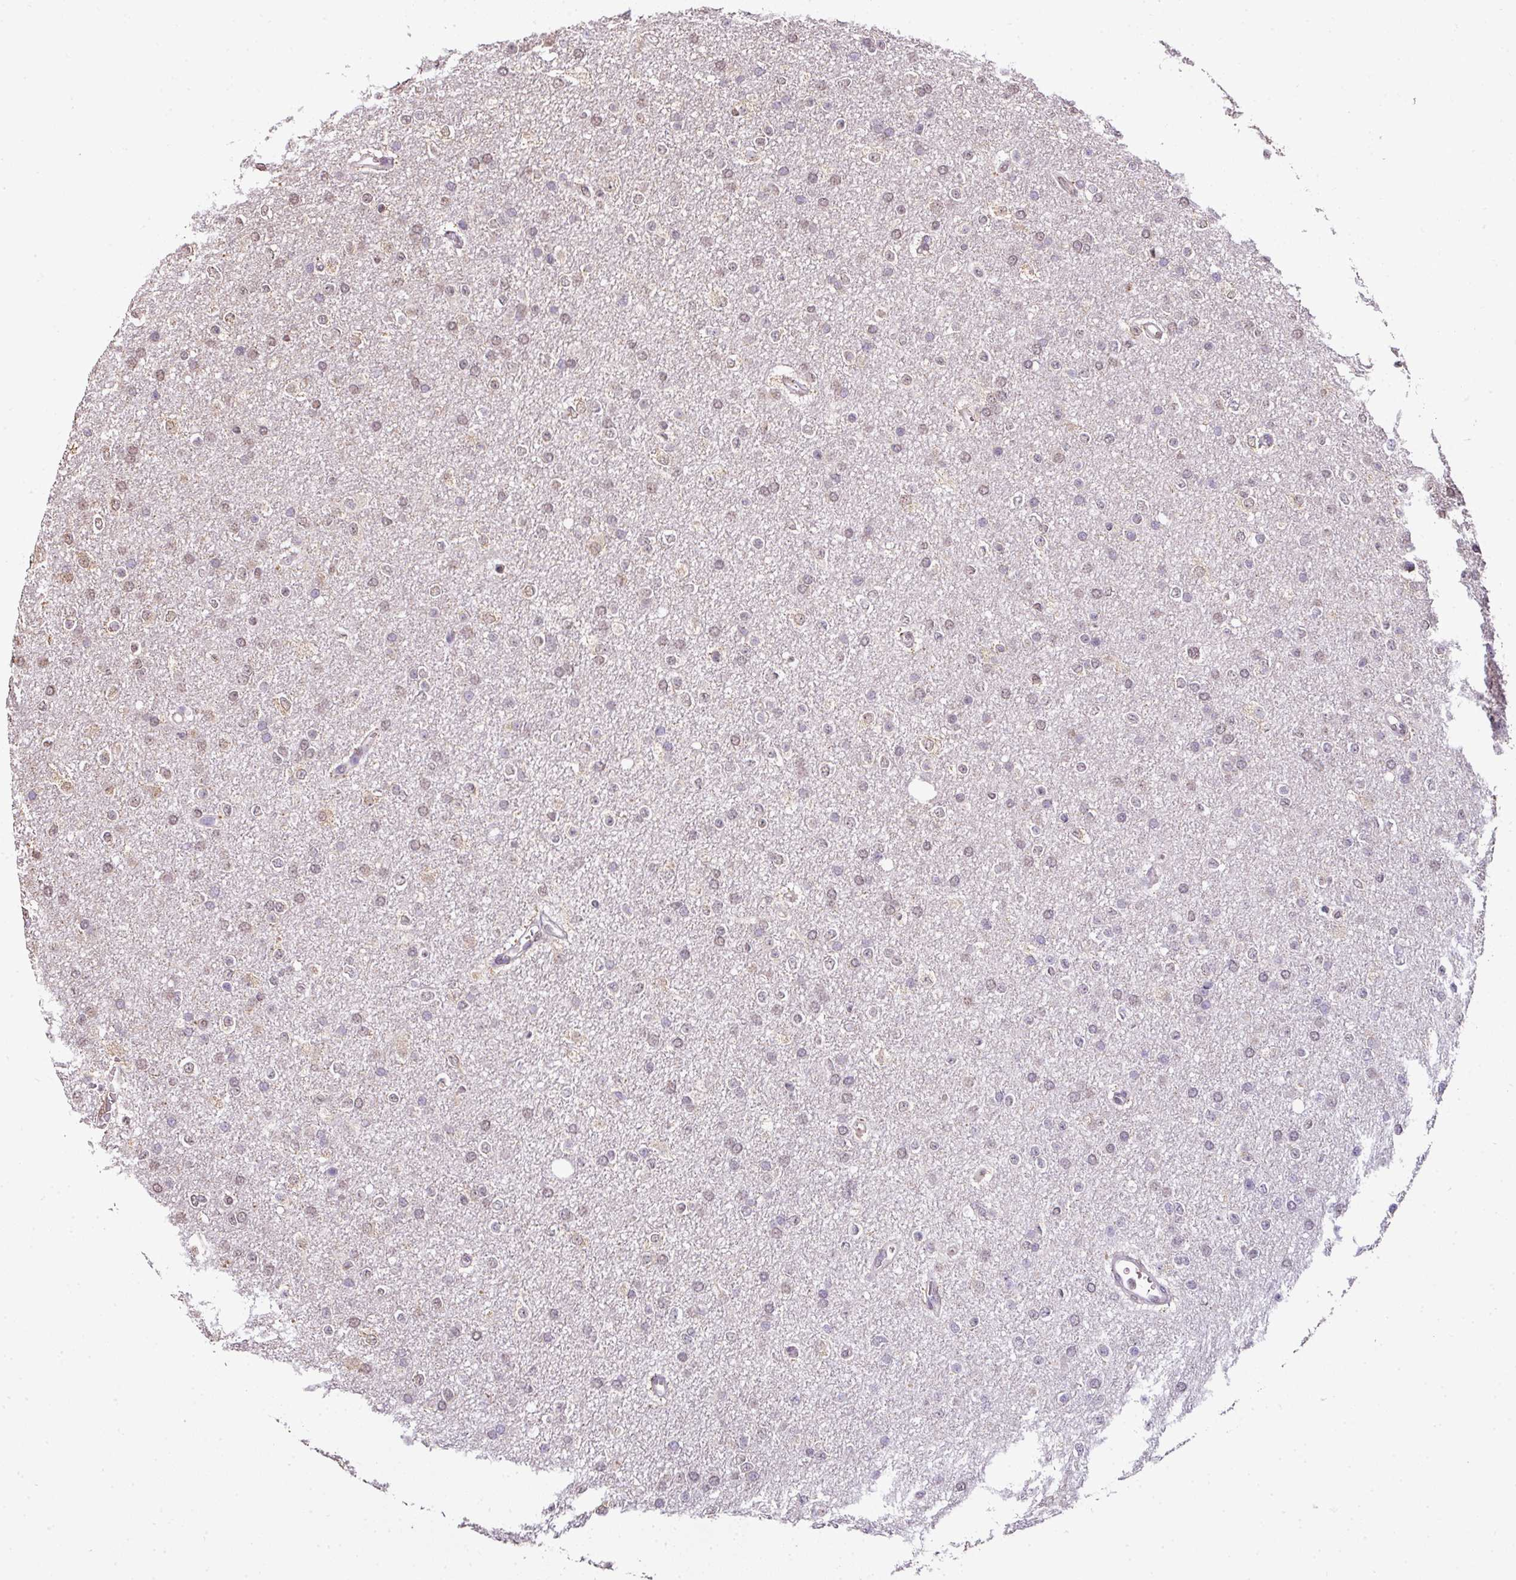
{"staining": {"intensity": "weak", "quantity": "25%-75%", "location": "nuclear"}, "tissue": "glioma", "cell_type": "Tumor cells", "image_type": "cancer", "snomed": [{"axis": "morphology", "description": "Glioma, malignant, Low grade"}, {"axis": "topography", "description": "Brain"}], "caption": "DAB immunohistochemical staining of glioma demonstrates weak nuclear protein staining in approximately 25%-75% of tumor cells.", "gene": "JPH2", "patient": {"sex": "female", "age": 34}}